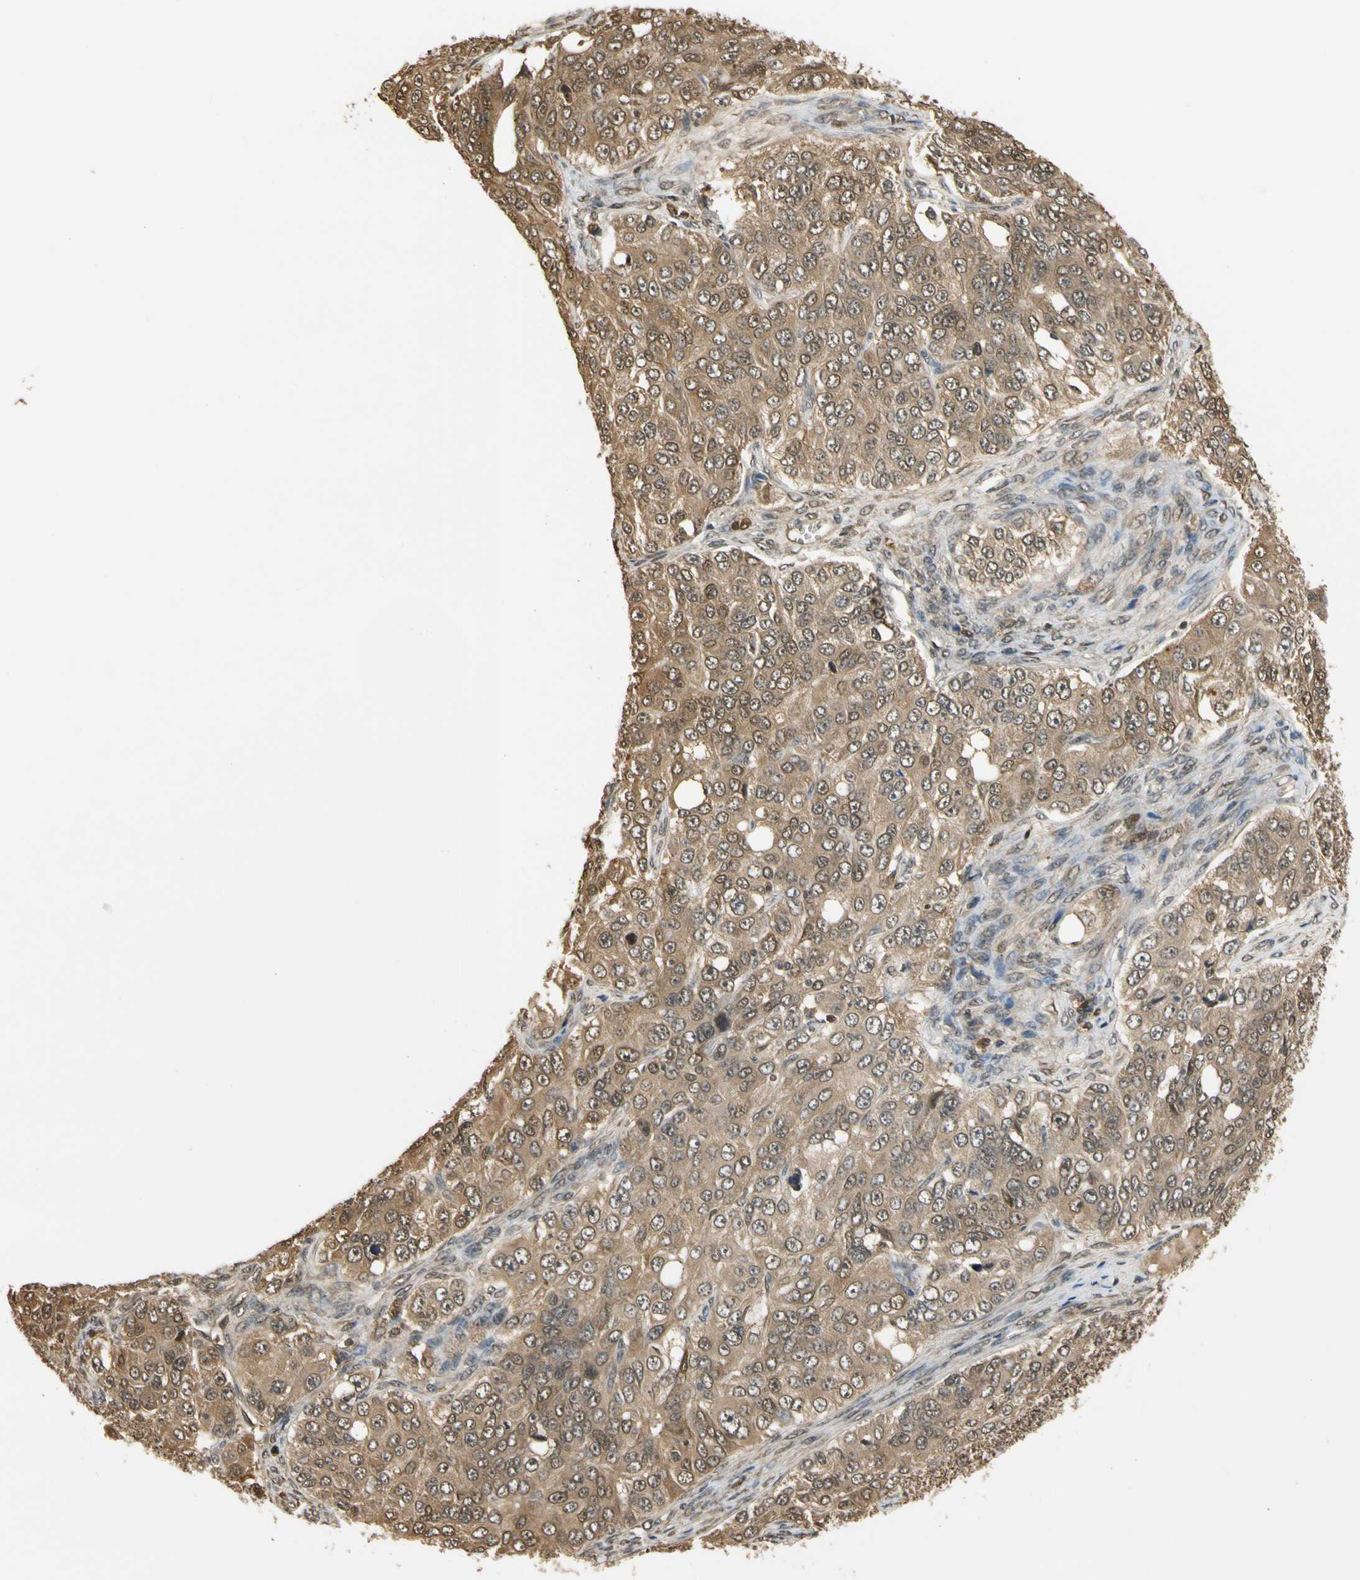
{"staining": {"intensity": "moderate", "quantity": ">75%", "location": "cytoplasmic/membranous"}, "tissue": "ovarian cancer", "cell_type": "Tumor cells", "image_type": "cancer", "snomed": [{"axis": "morphology", "description": "Carcinoma, endometroid"}, {"axis": "topography", "description": "Ovary"}], "caption": "Immunohistochemical staining of endometroid carcinoma (ovarian) reveals medium levels of moderate cytoplasmic/membranous expression in approximately >75% of tumor cells.", "gene": "SOD1", "patient": {"sex": "female", "age": 51}}